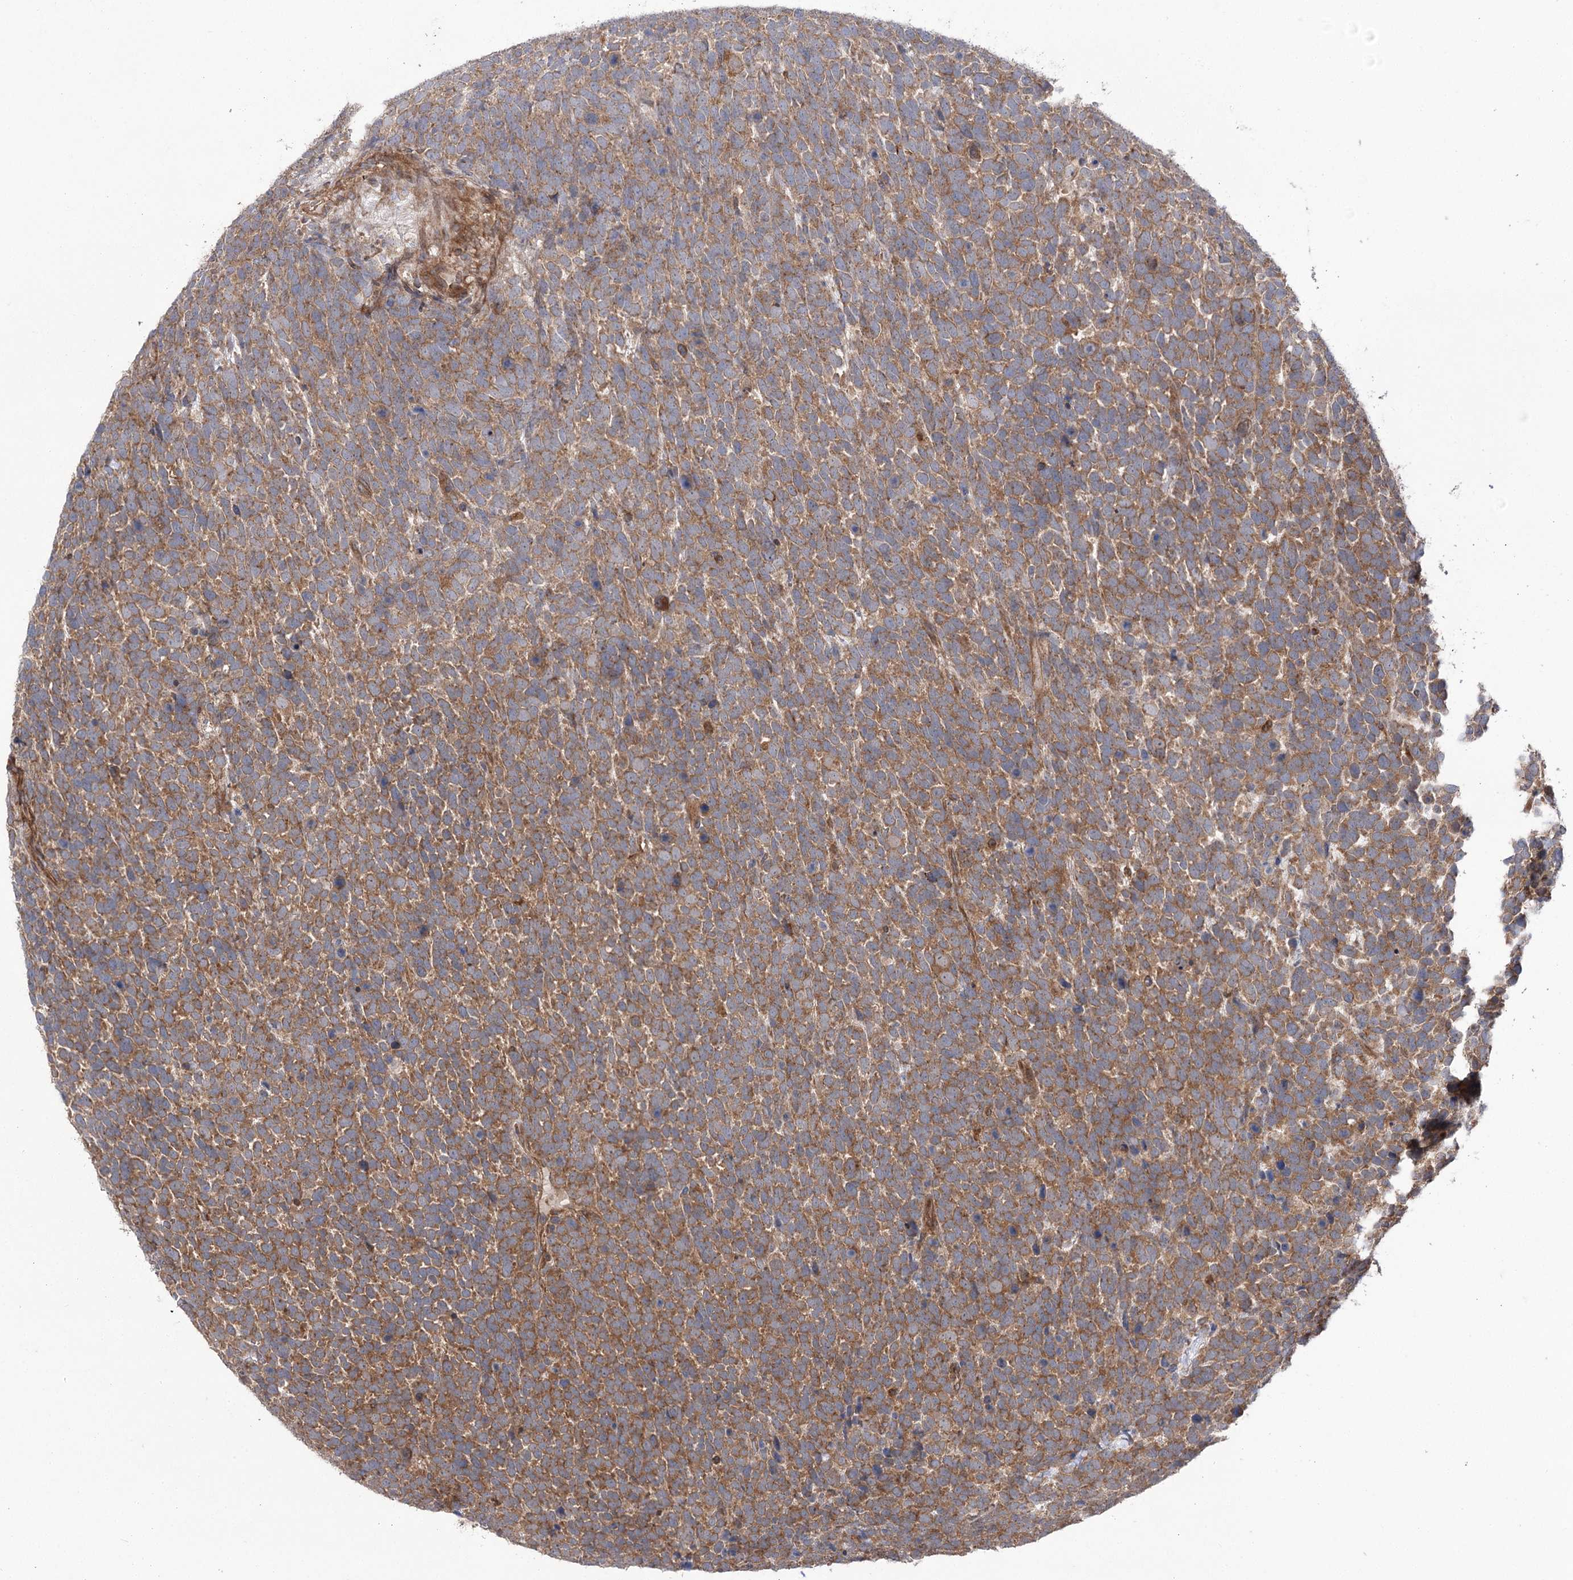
{"staining": {"intensity": "moderate", "quantity": ">75%", "location": "cytoplasmic/membranous"}, "tissue": "urothelial cancer", "cell_type": "Tumor cells", "image_type": "cancer", "snomed": [{"axis": "morphology", "description": "Urothelial carcinoma, High grade"}, {"axis": "topography", "description": "Urinary bladder"}], "caption": "Moderate cytoplasmic/membranous expression for a protein is appreciated in approximately >75% of tumor cells of urothelial carcinoma (high-grade) using immunohistochemistry.", "gene": "VPS37B", "patient": {"sex": "female", "age": 82}}